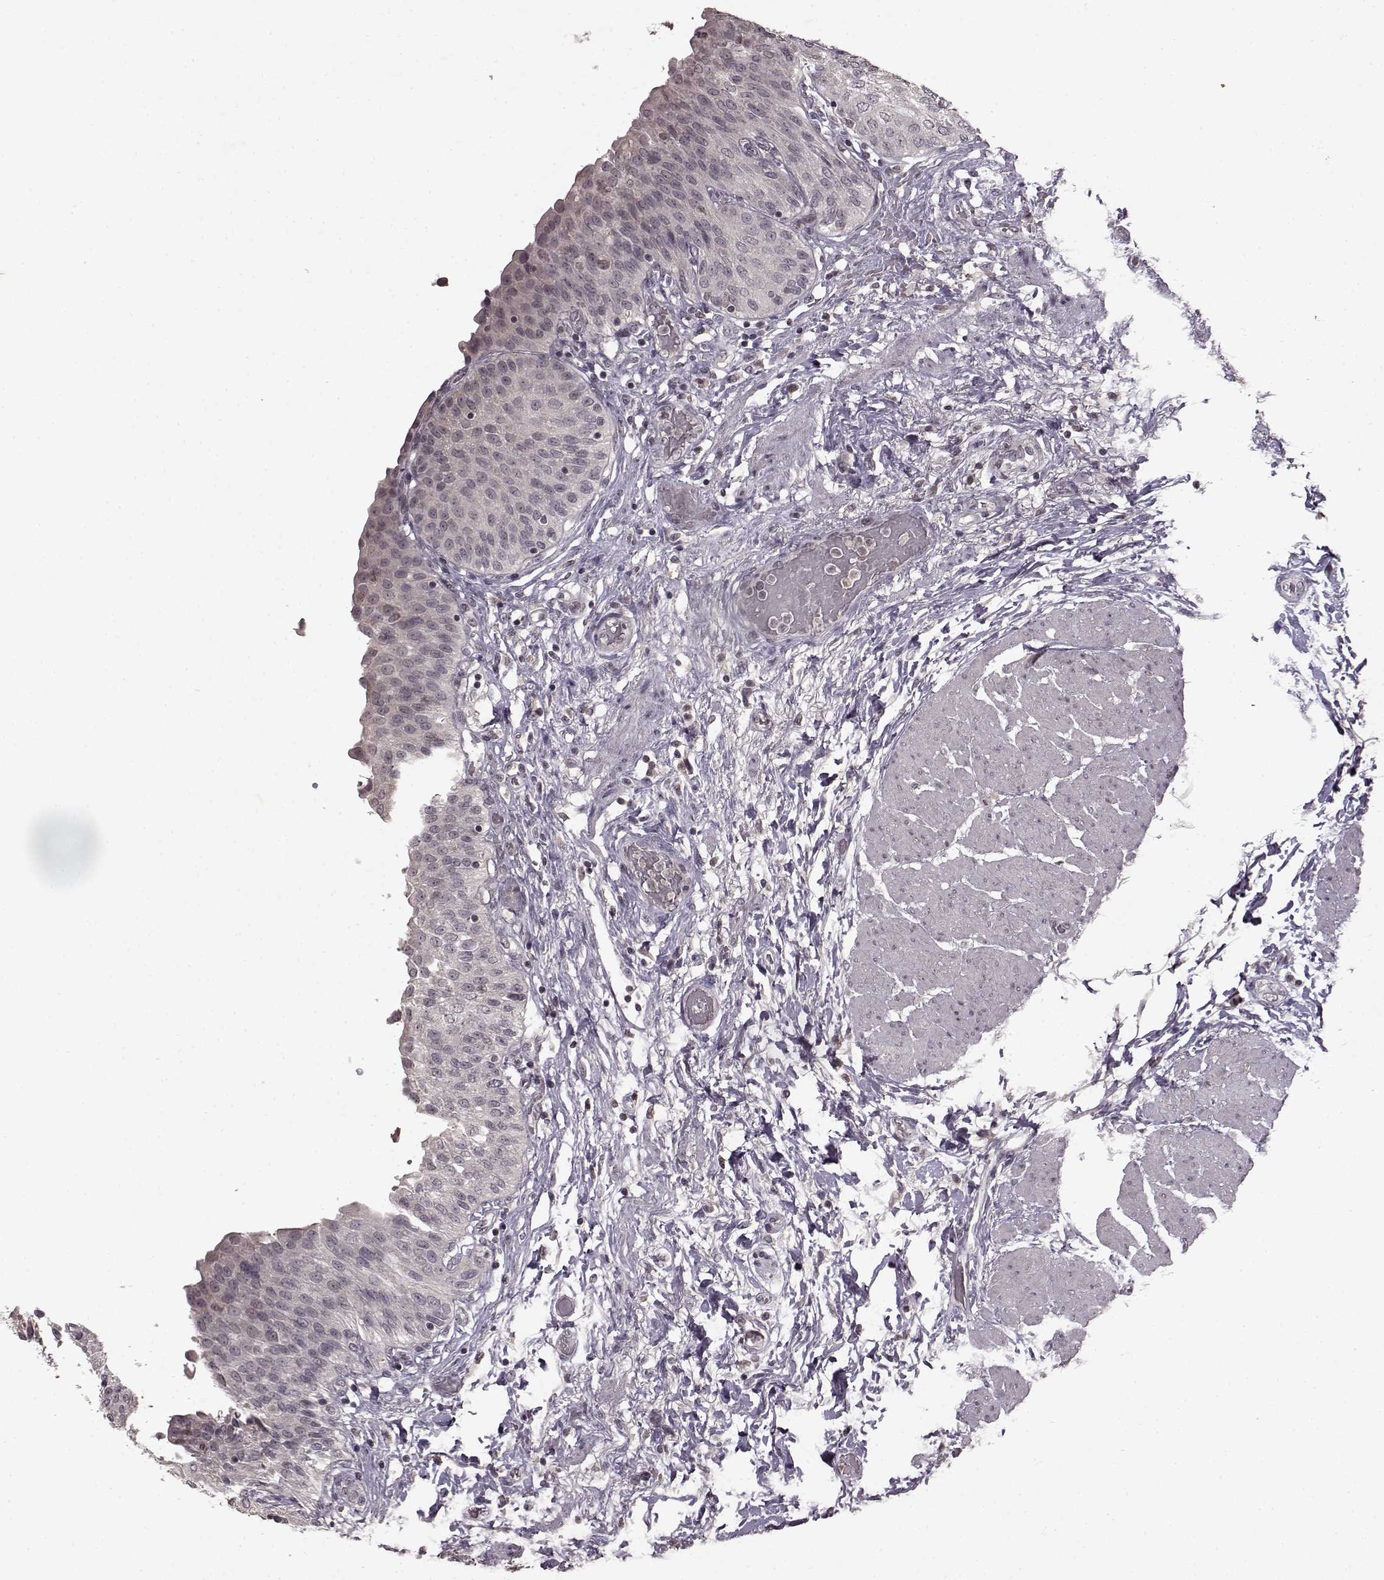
{"staining": {"intensity": "negative", "quantity": "none", "location": "none"}, "tissue": "urinary bladder", "cell_type": "Urothelial cells", "image_type": "normal", "snomed": [{"axis": "morphology", "description": "Normal tissue, NOS"}, {"axis": "morphology", "description": "Metaplasia, NOS"}, {"axis": "topography", "description": "Urinary bladder"}], "caption": "A photomicrograph of urinary bladder stained for a protein exhibits no brown staining in urothelial cells.", "gene": "LHB", "patient": {"sex": "male", "age": 68}}